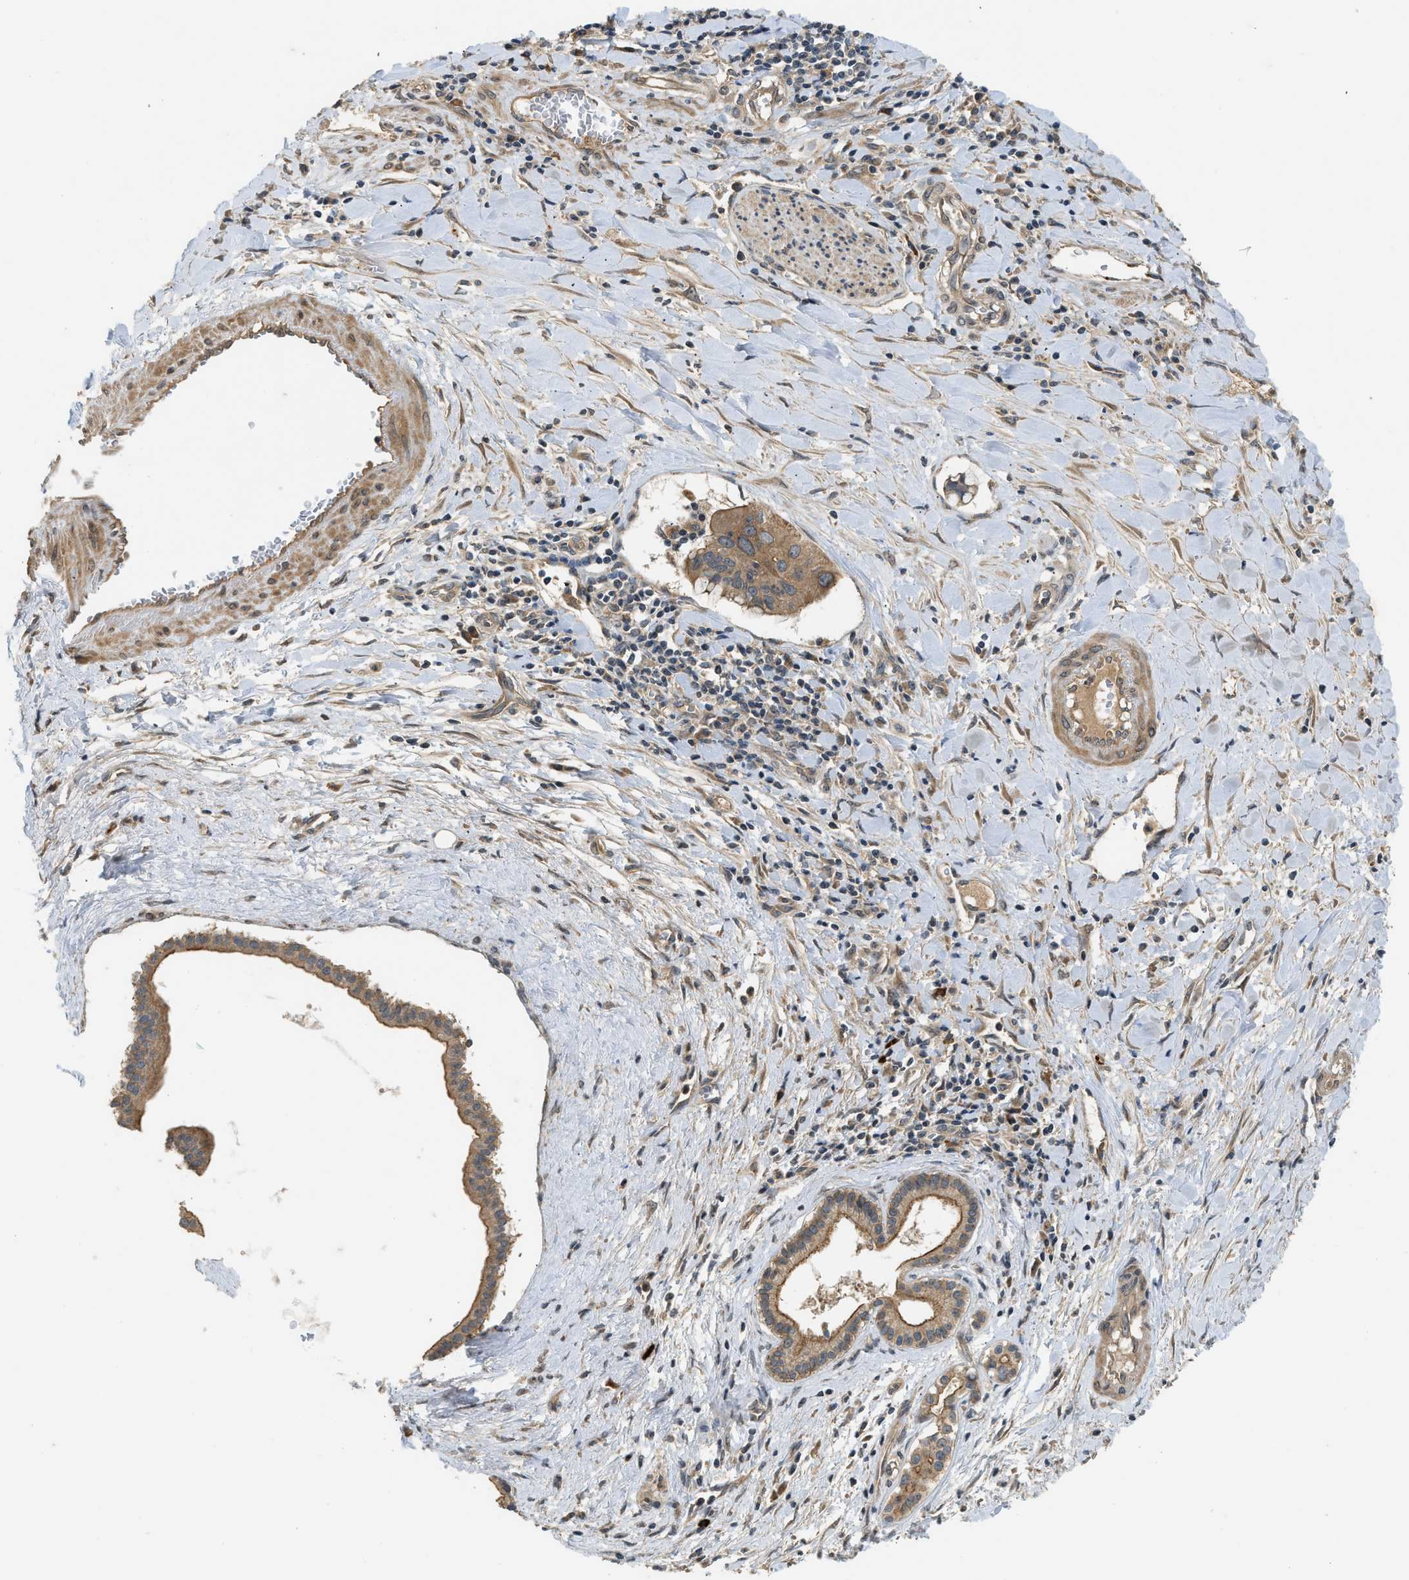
{"staining": {"intensity": "strong", "quantity": ">75%", "location": "cytoplasmic/membranous"}, "tissue": "liver cancer", "cell_type": "Tumor cells", "image_type": "cancer", "snomed": [{"axis": "morphology", "description": "Cholangiocarcinoma"}, {"axis": "topography", "description": "Liver"}], "caption": "There is high levels of strong cytoplasmic/membranous staining in tumor cells of liver cholangiocarcinoma, as demonstrated by immunohistochemical staining (brown color).", "gene": "ADCY8", "patient": {"sex": "female", "age": 65}}